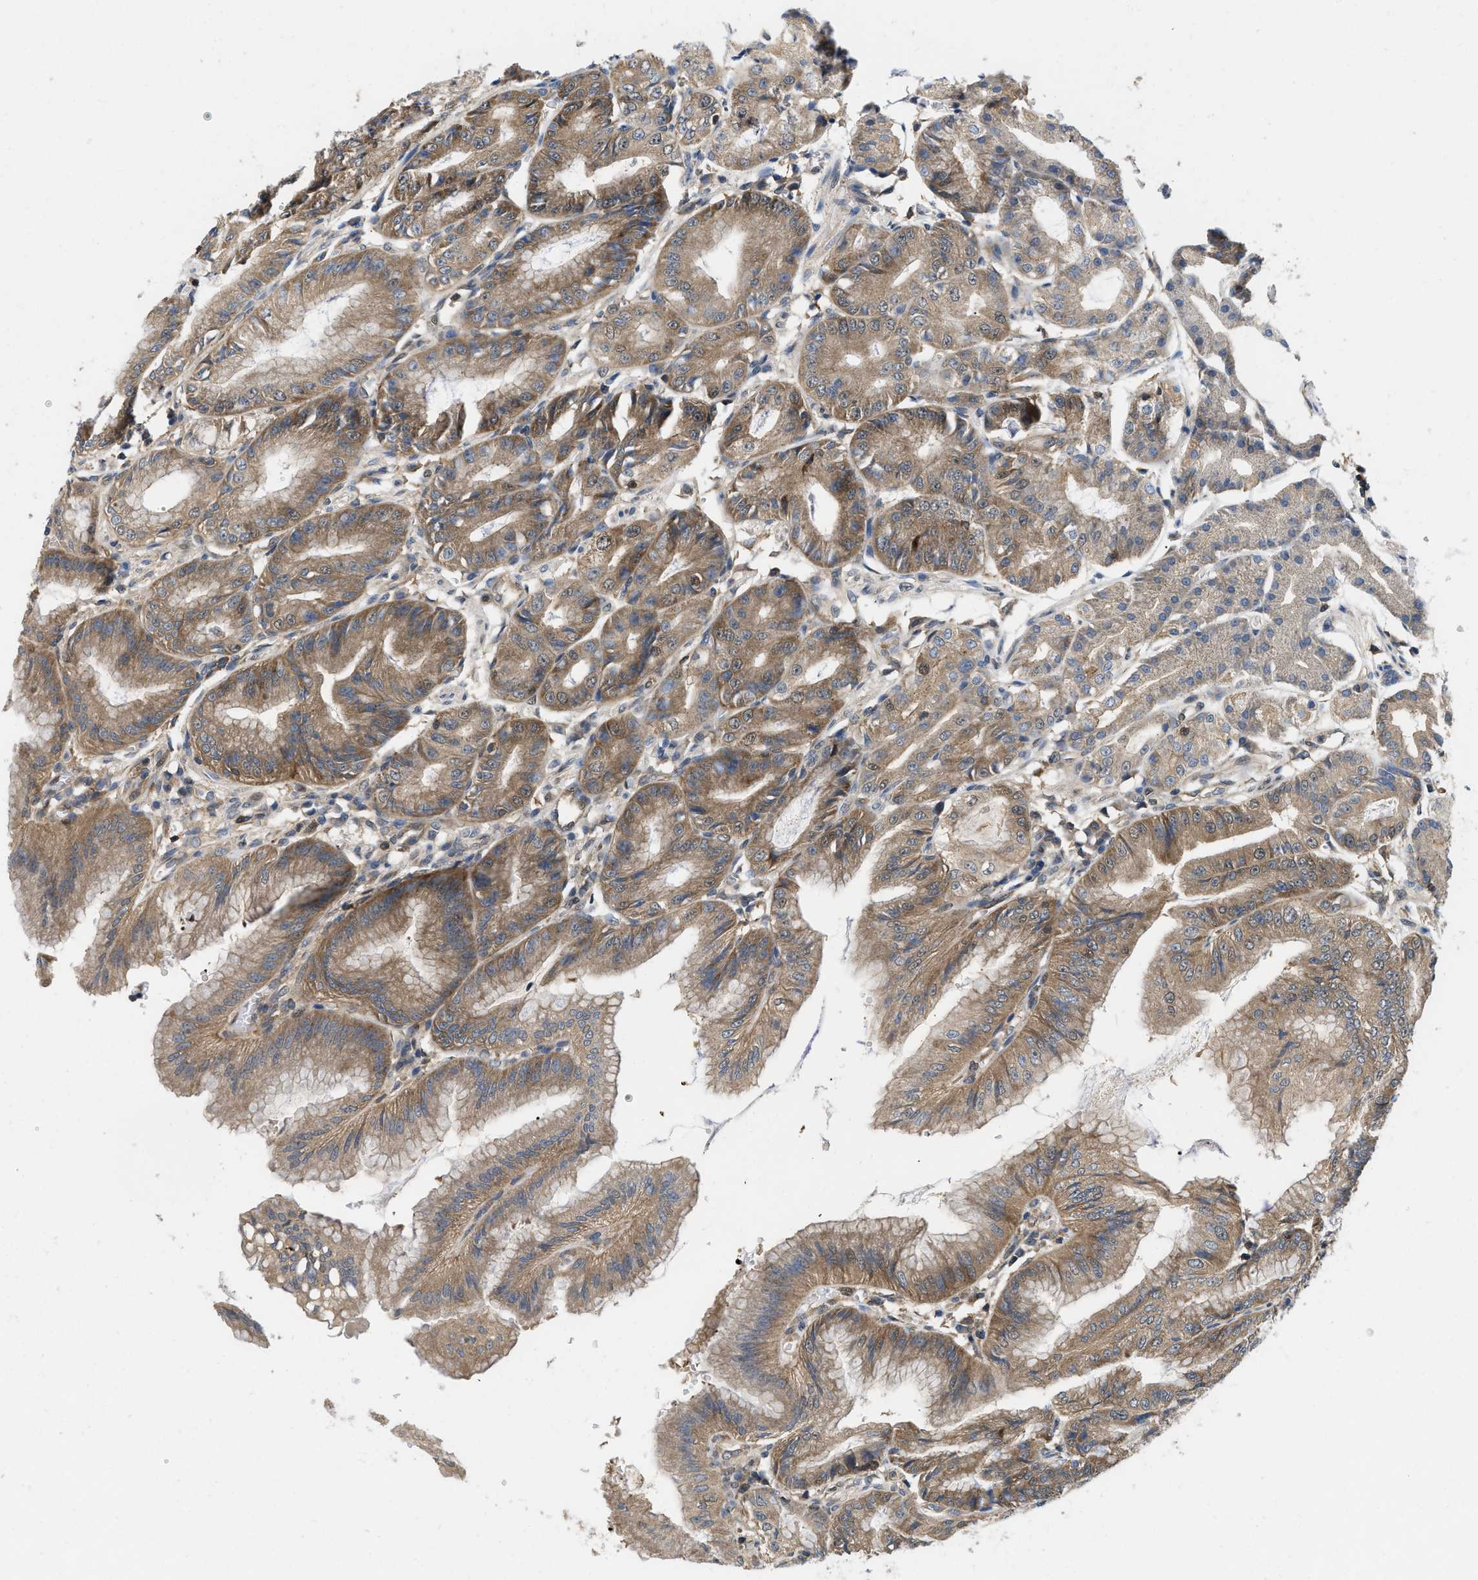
{"staining": {"intensity": "moderate", "quantity": ">75%", "location": "cytoplasmic/membranous"}, "tissue": "stomach", "cell_type": "Glandular cells", "image_type": "normal", "snomed": [{"axis": "morphology", "description": "Normal tissue, NOS"}, {"axis": "topography", "description": "Stomach, lower"}], "caption": "Immunohistochemical staining of normal human stomach shows >75% levels of moderate cytoplasmic/membranous protein staining in about >75% of glandular cells.", "gene": "ATF7IP", "patient": {"sex": "male", "age": 71}}